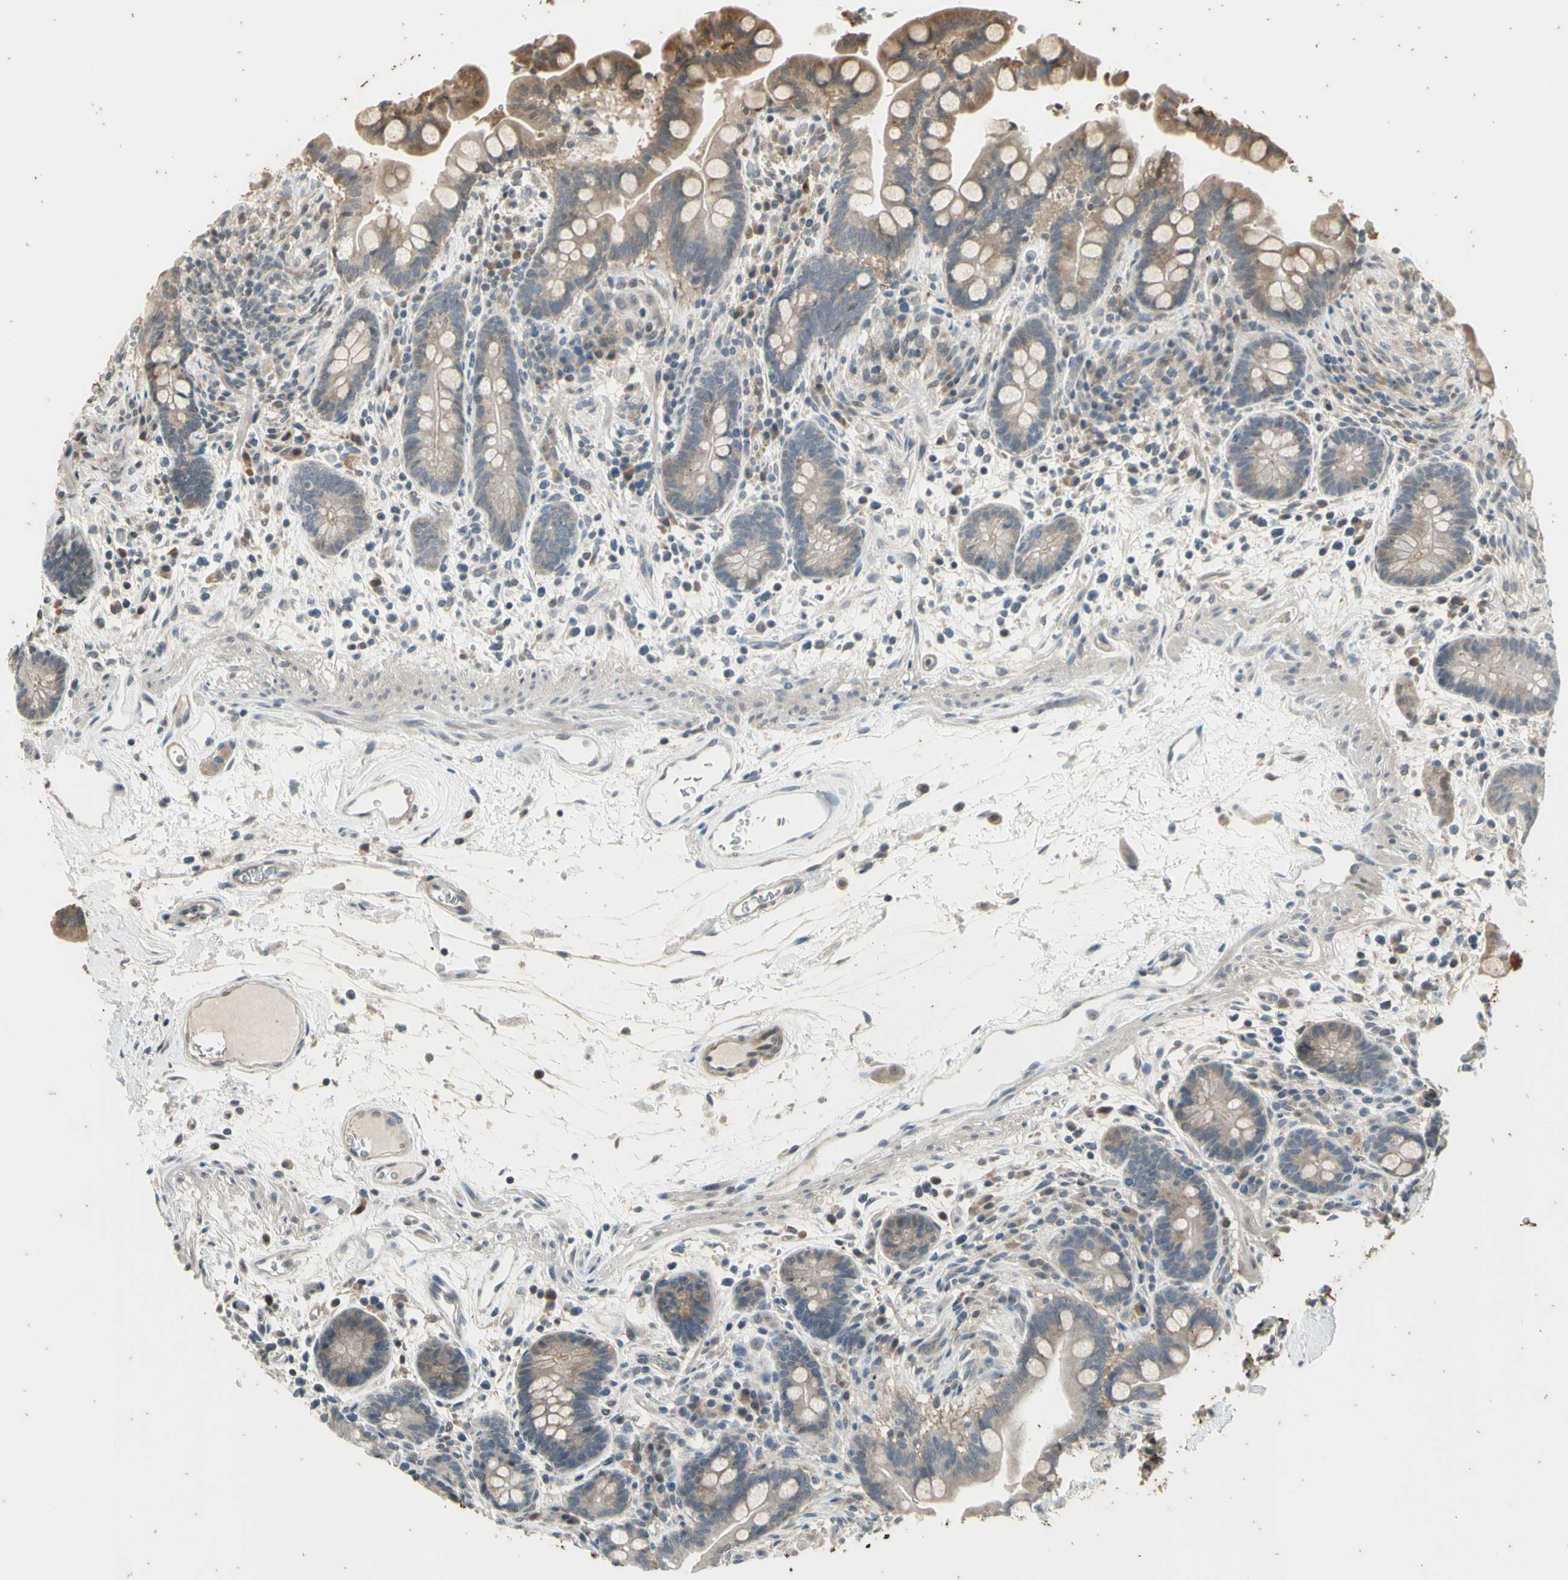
{"staining": {"intensity": "weak", "quantity": ">75%", "location": "cytoplasmic/membranous"}, "tissue": "colon", "cell_type": "Endothelial cells", "image_type": "normal", "snomed": [{"axis": "morphology", "description": "Normal tissue, NOS"}, {"axis": "topography", "description": "Colon"}], "caption": "The image demonstrates staining of normal colon, revealing weak cytoplasmic/membranous protein expression (brown color) within endothelial cells. (DAB (3,3'-diaminobenzidine) IHC with brightfield microscopy, high magnification).", "gene": "EFNB2", "patient": {"sex": "male", "age": 73}}